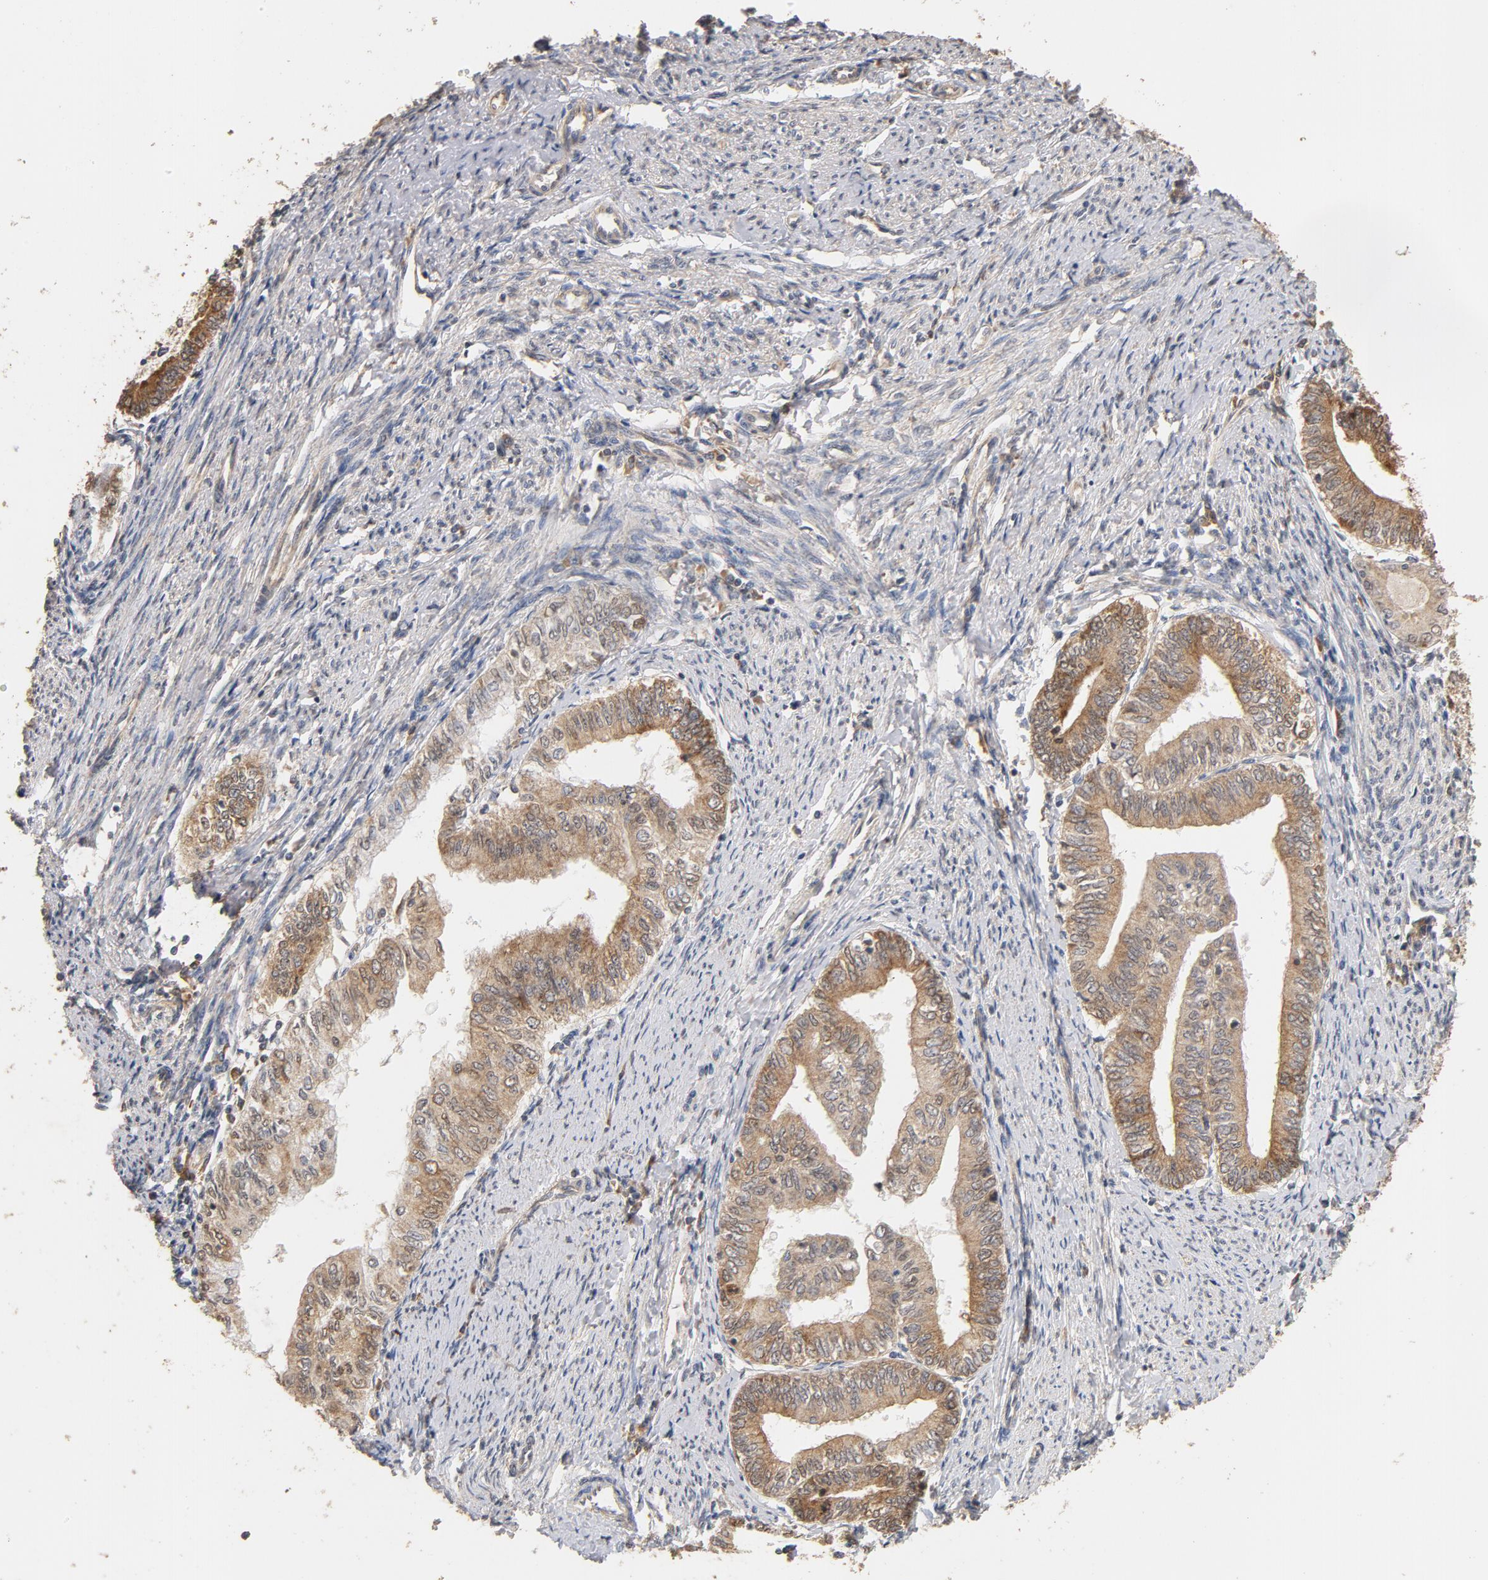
{"staining": {"intensity": "moderate", "quantity": ">75%", "location": "cytoplasmic/membranous"}, "tissue": "endometrial cancer", "cell_type": "Tumor cells", "image_type": "cancer", "snomed": [{"axis": "morphology", "description": "Adenocarcinoma, NOS"}, {"axis": "topography", "description": "Endometrium"}], "caption": "IHC histopathology image of human endometrial adenocarcinoma stained for a protein (brown), which demonstrates medium levels of moderate cytoplasmic/membranous staining in approximately >75% of tumor cells.", "gene": "DDX6", "patient": {"sex": "female", "age": 66}}